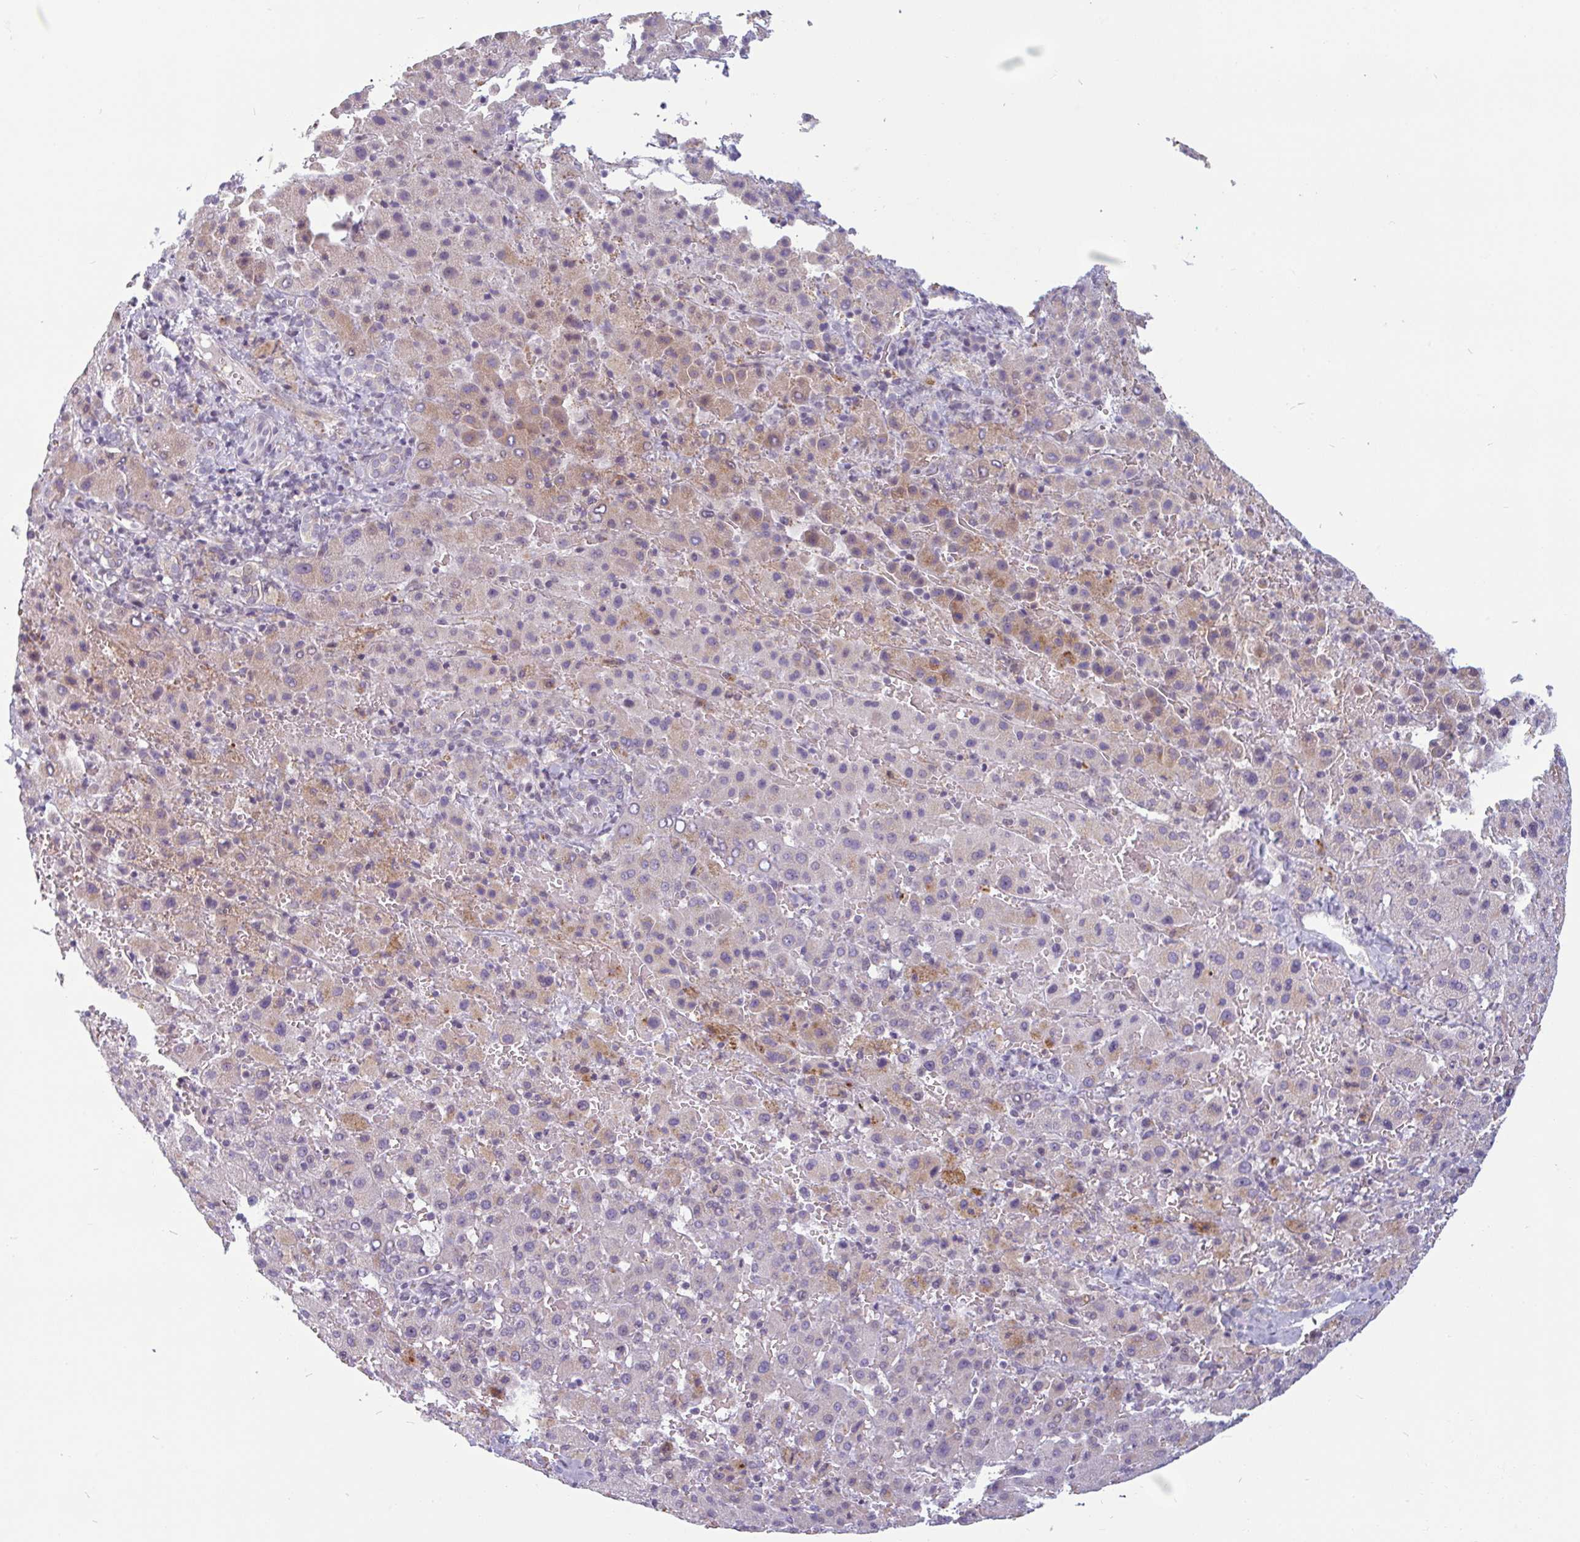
{"staining": {"intensity": "moderate", "quantity": "<25%", "location": "cytoplasmic/membranous"}, "tissue": "liver cancer", "cell_type": "Tumor cells", "image_type": "cancer", "snomed": [{"axis": "morphology", "description": "Carcinoma, Hepatocellular, NOS"}, {"axis": "topography", "description": "Liver"}], "caption": "This is a micrograph of immunohistochemistry (IHC) staining of liver hepatocellular carcinoma, which shows moderate expression in the cytoplasmic/membranous of tumor cells.", "gene": "TMEM119", "patient": {"sex": "female", "age": 58}}